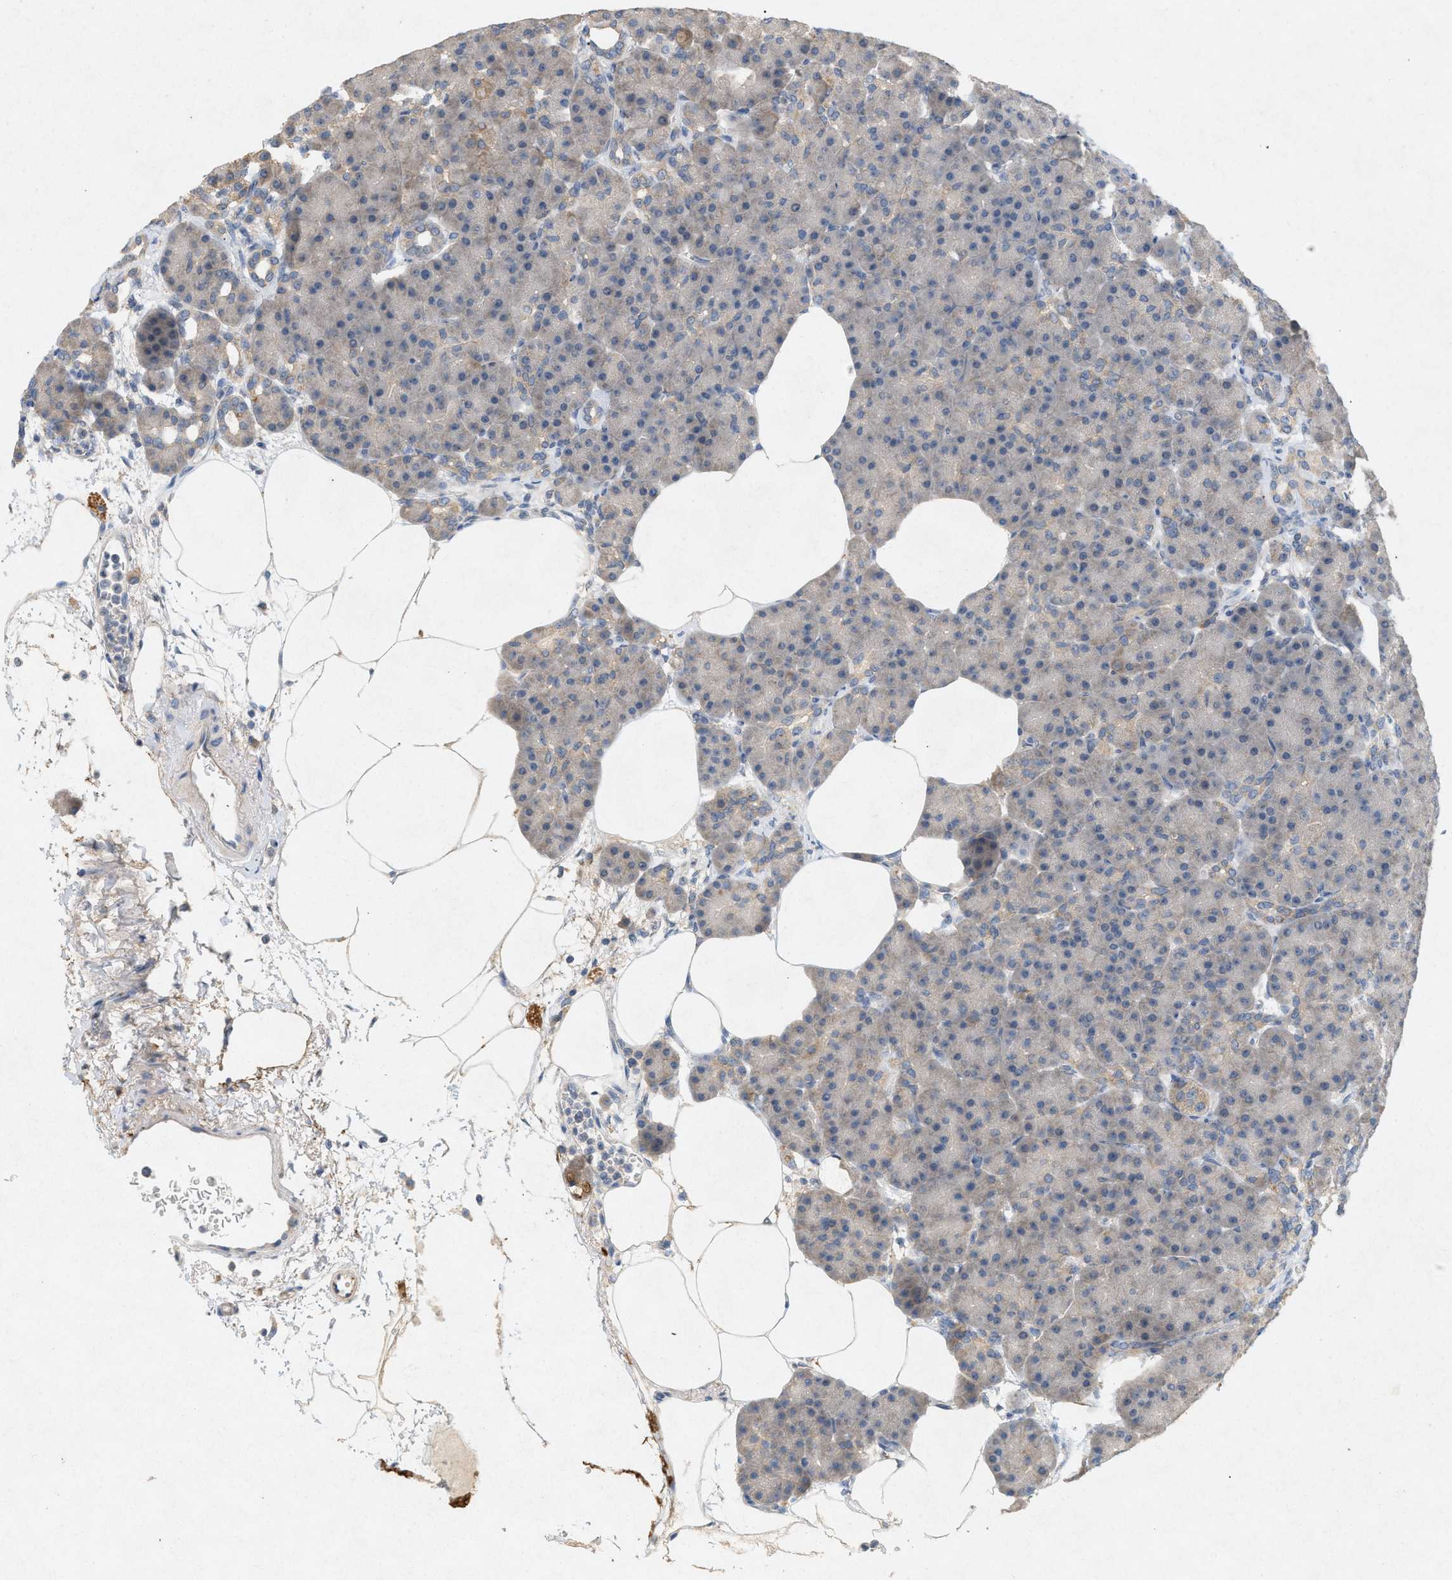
{"staining": {"intensity": "negative", "quantity": "none", "location": "none"}, "tissue": "pancreas", "cell_type": "Exocrine glandular cells", "image_type": "normal", "snomed": [{"axis": "morphology", "description": "Normal tissue, NOS"}, {"axis": "topography", "description": "Pancreas"}], "caption": "Exocrine glandular cells show no significant positivity in benign pancreas.", "gene": "DCAF7", "patient": {"sex": "female", "age": 70}}